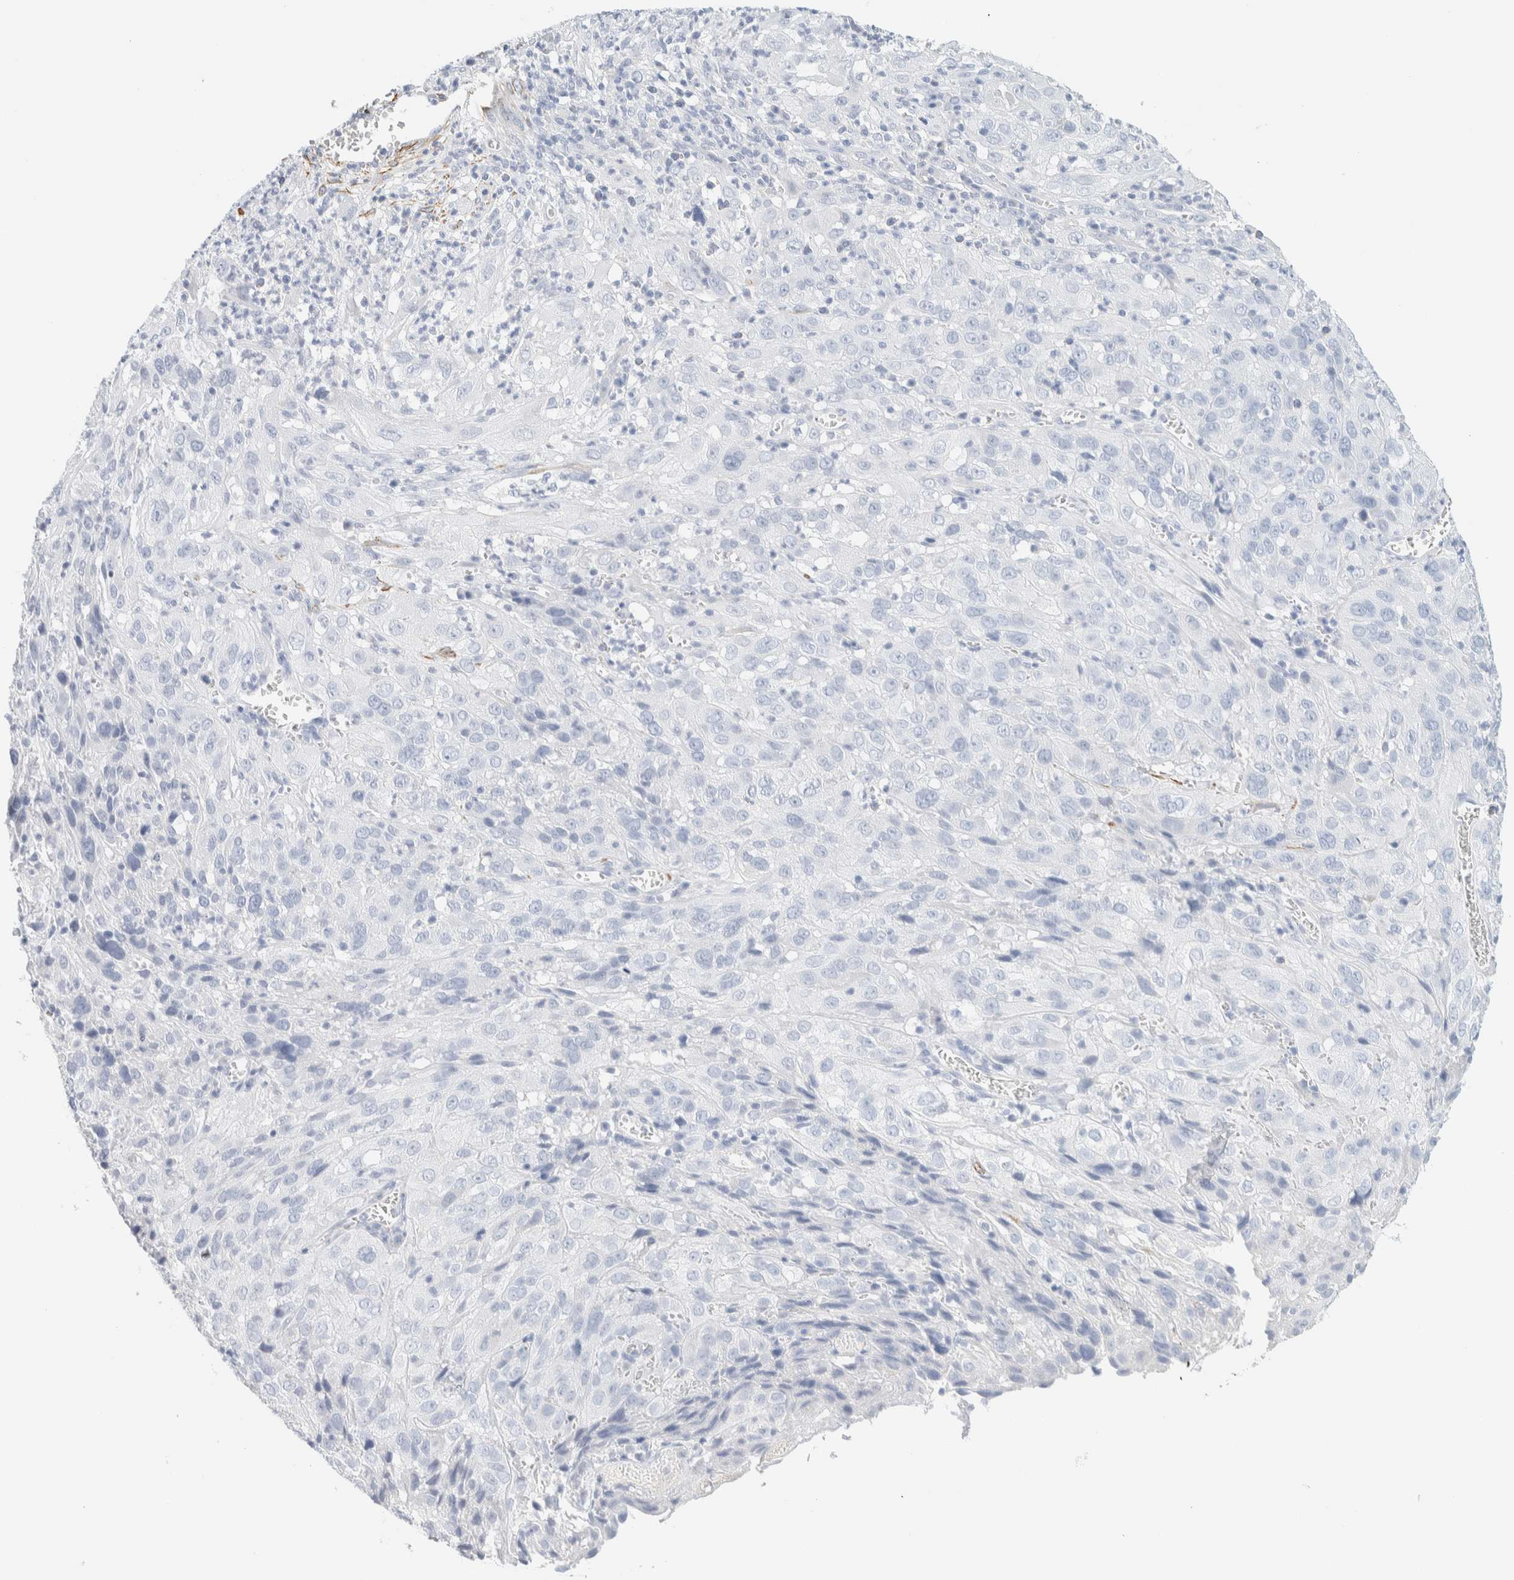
{"staining": {"intensity": "negative", "quantity": "none", "location": "none"}, "tissue": "cervical cancer", "cell_type": "Tumor cells", "image_type": "cancer", "snomed": [{"axis": "morphology", "description": "Squamous cell carcinoma, NOS"}, {"axis": "topography", "description": "Cervix"}], "caption": "This is an immunohistochemistry (IHC) image of human cervical squamous cell carcinoma. There is no staining in tumor cells.", "gene": "AFMID", "patient": {"sex": "female", "age": 32}}